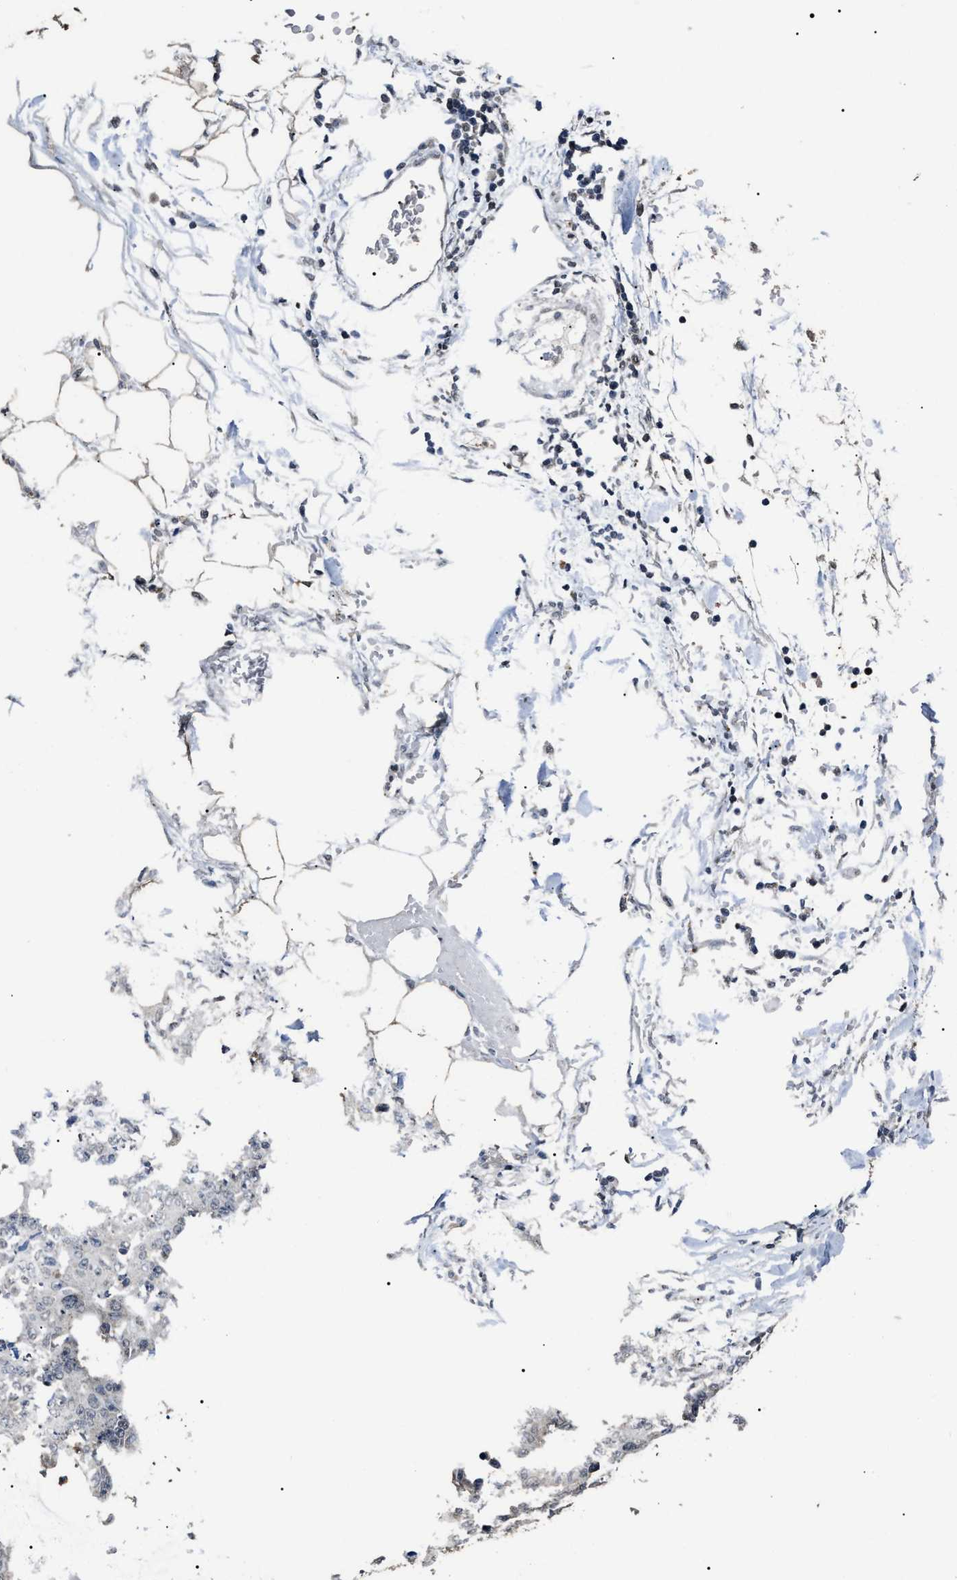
{"staining": {"intensity": "negative", "quantity": "none", "location": "none"}, "tissue": "colorectal cancer", "cell_type": "Tumor cells", "image_type": "cancer", "snomed": [{"axis": "morphology", "description": "Adenocarcinoma, NOS"}, {"axis": "topography", "description": "Colon"}], "caption": "The IHC image has no significant staining in tumor cells of colorectal cancer (adenocarcinoma) tissue.", "gene": "ANP32E", "patient": {"sex": "female", "age": 86}}